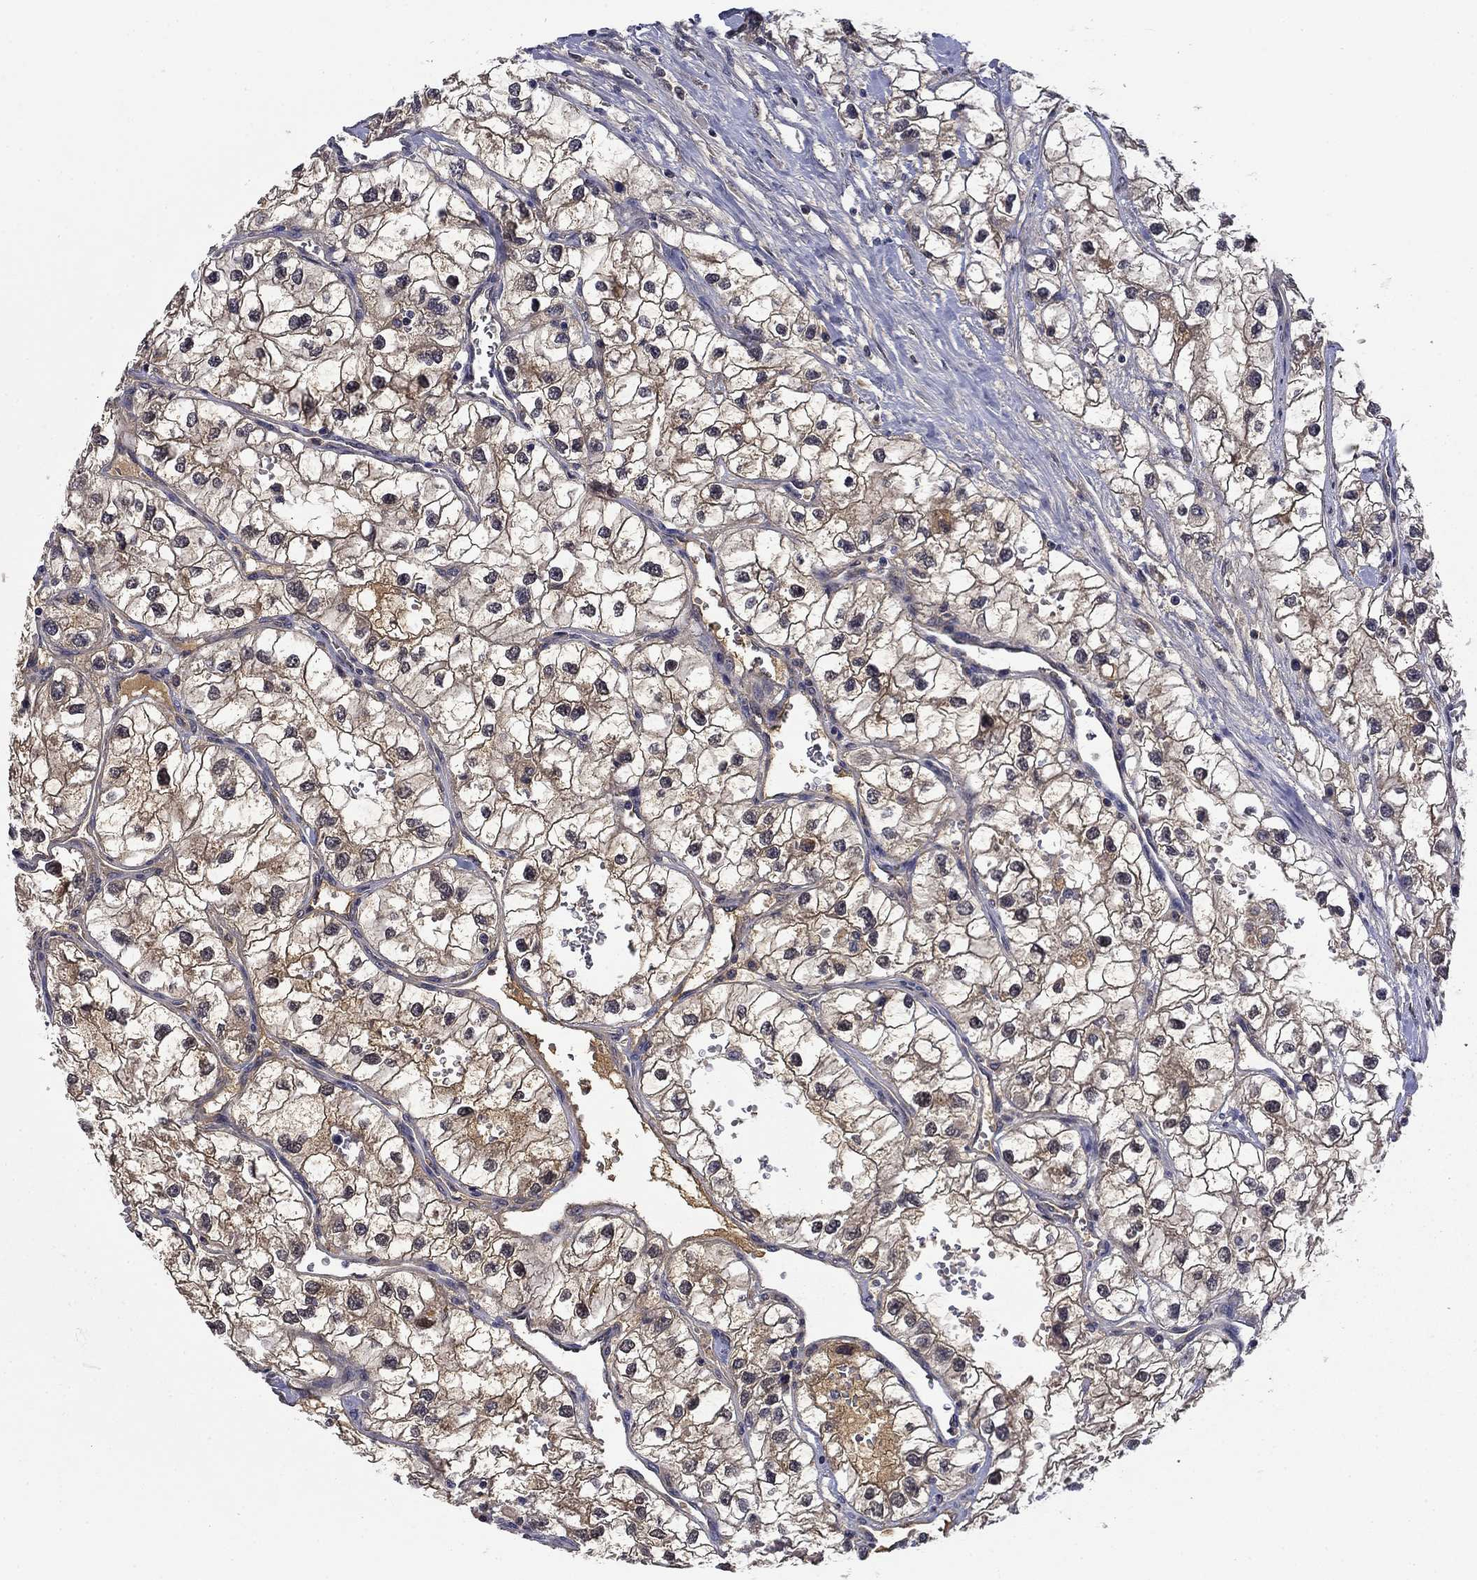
{"staining": {"intensity": "moderate", "quantity": "25%-75%", "location": "cytoplasmic/membranous"}, "tissue": "renal cancer", "cell_type": "Tumor cells", "image_type": "cancer", "snomed": [{"axis": "morphology", "description": "Adenocarcinoma, NOS"}, {"axis": "topography", "description": "Kidney"}], "caption": "Protein staining demonstrates moderate cytoplasmic/membranous expression in approximately 25%-75% of tumor cells in renal cancer.", "gene": "DDTL", "patient": {"sex": "male", "age": 59}}